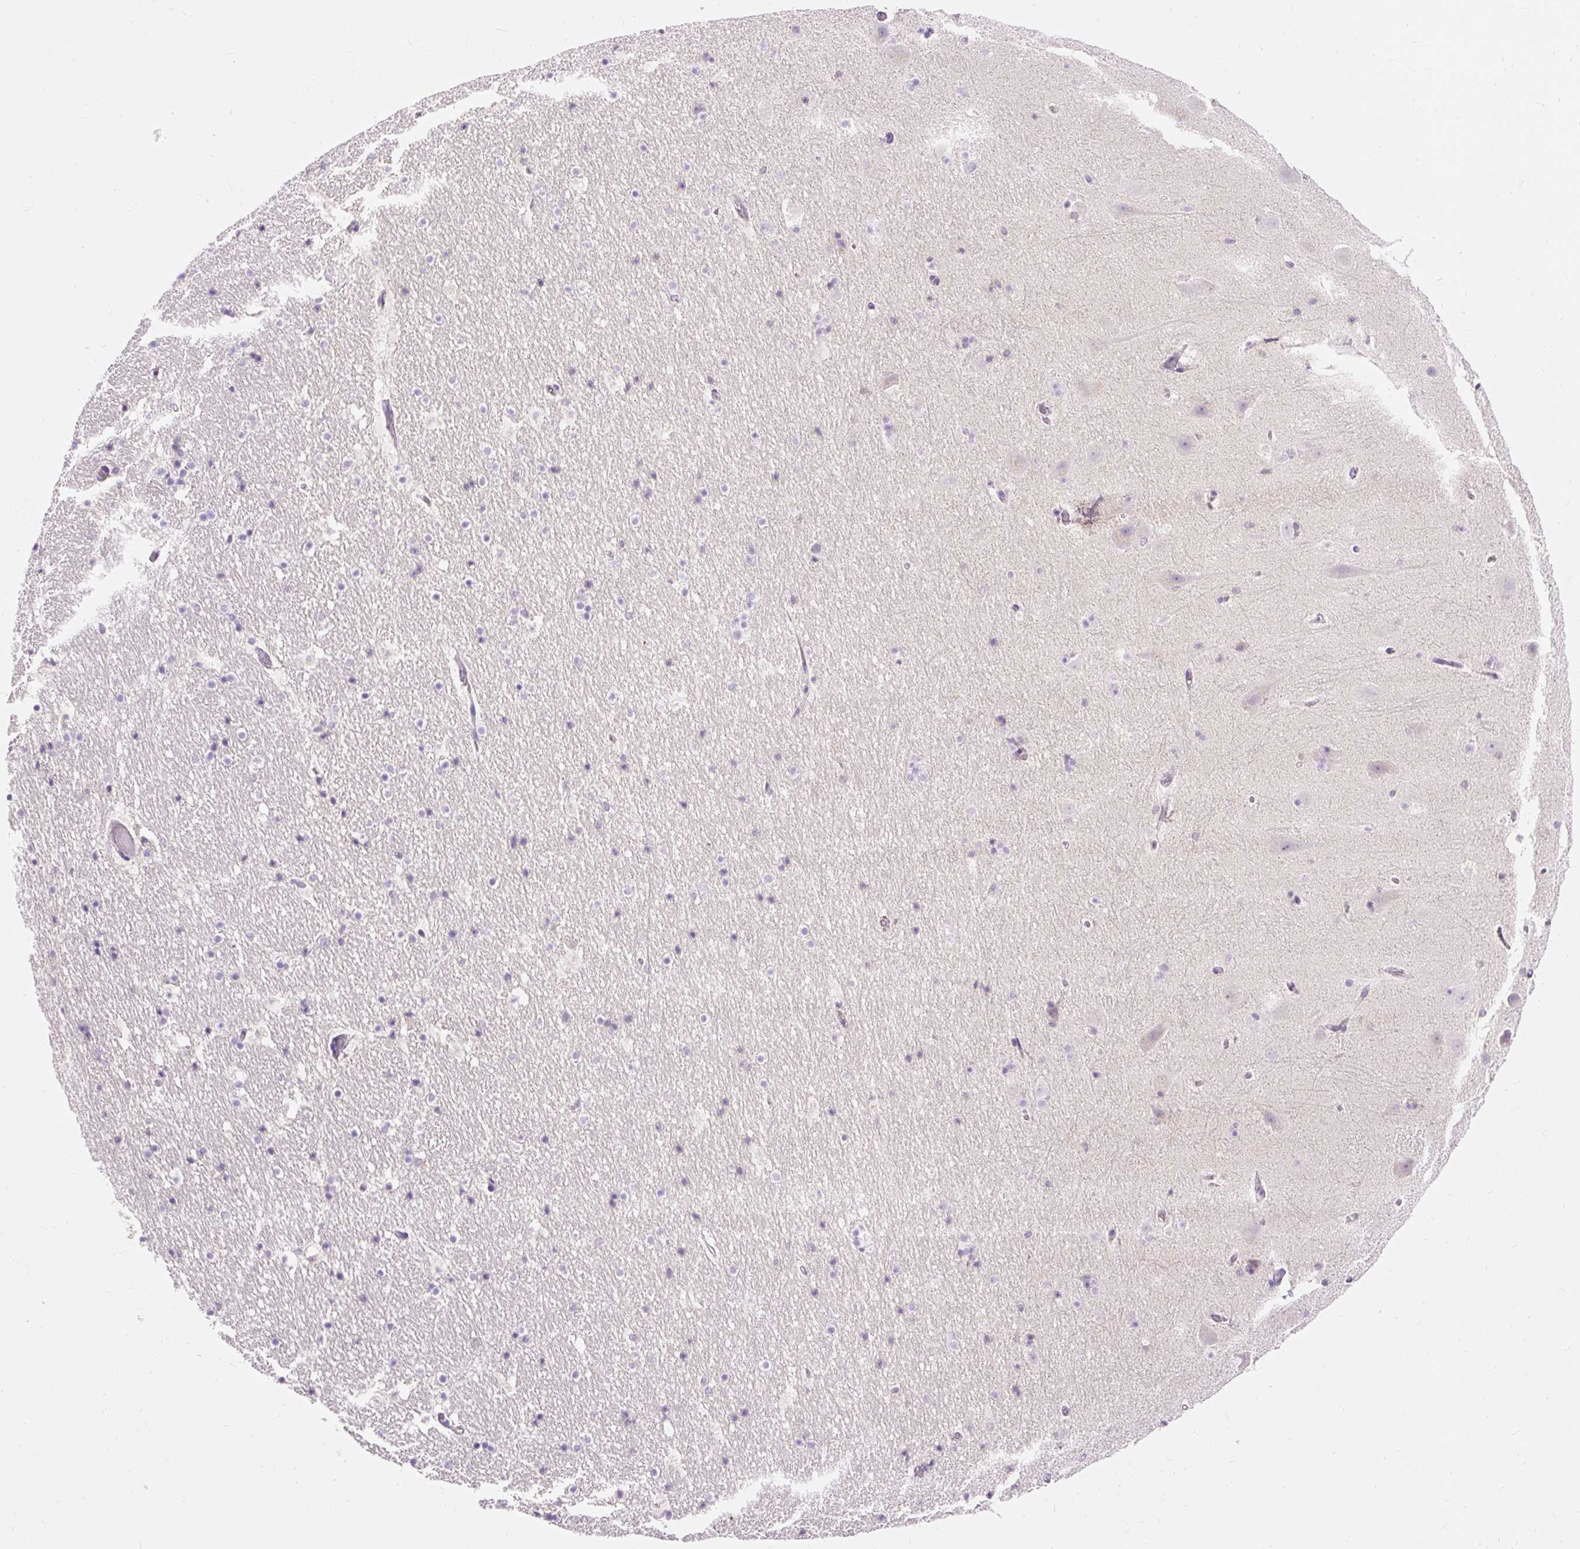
{"staining": {"intensity": "negative", "quantity": "none", "location": "none"}, "tissue": "hippocampus", "cell_type": "Glial cells", "image_type": "normal", "snomed": [{"axis": "morphology", "description": "Normal tissue, NOS"}, {"axis": "topography", "description": "Hippocampus"}], "caption": "This is a image of immunohistochemistry staining of normal hippocampus, which shows no staining in glial cells.", "gene": "TMEM150C", "patient": {"sex": "male", "age": 37}}